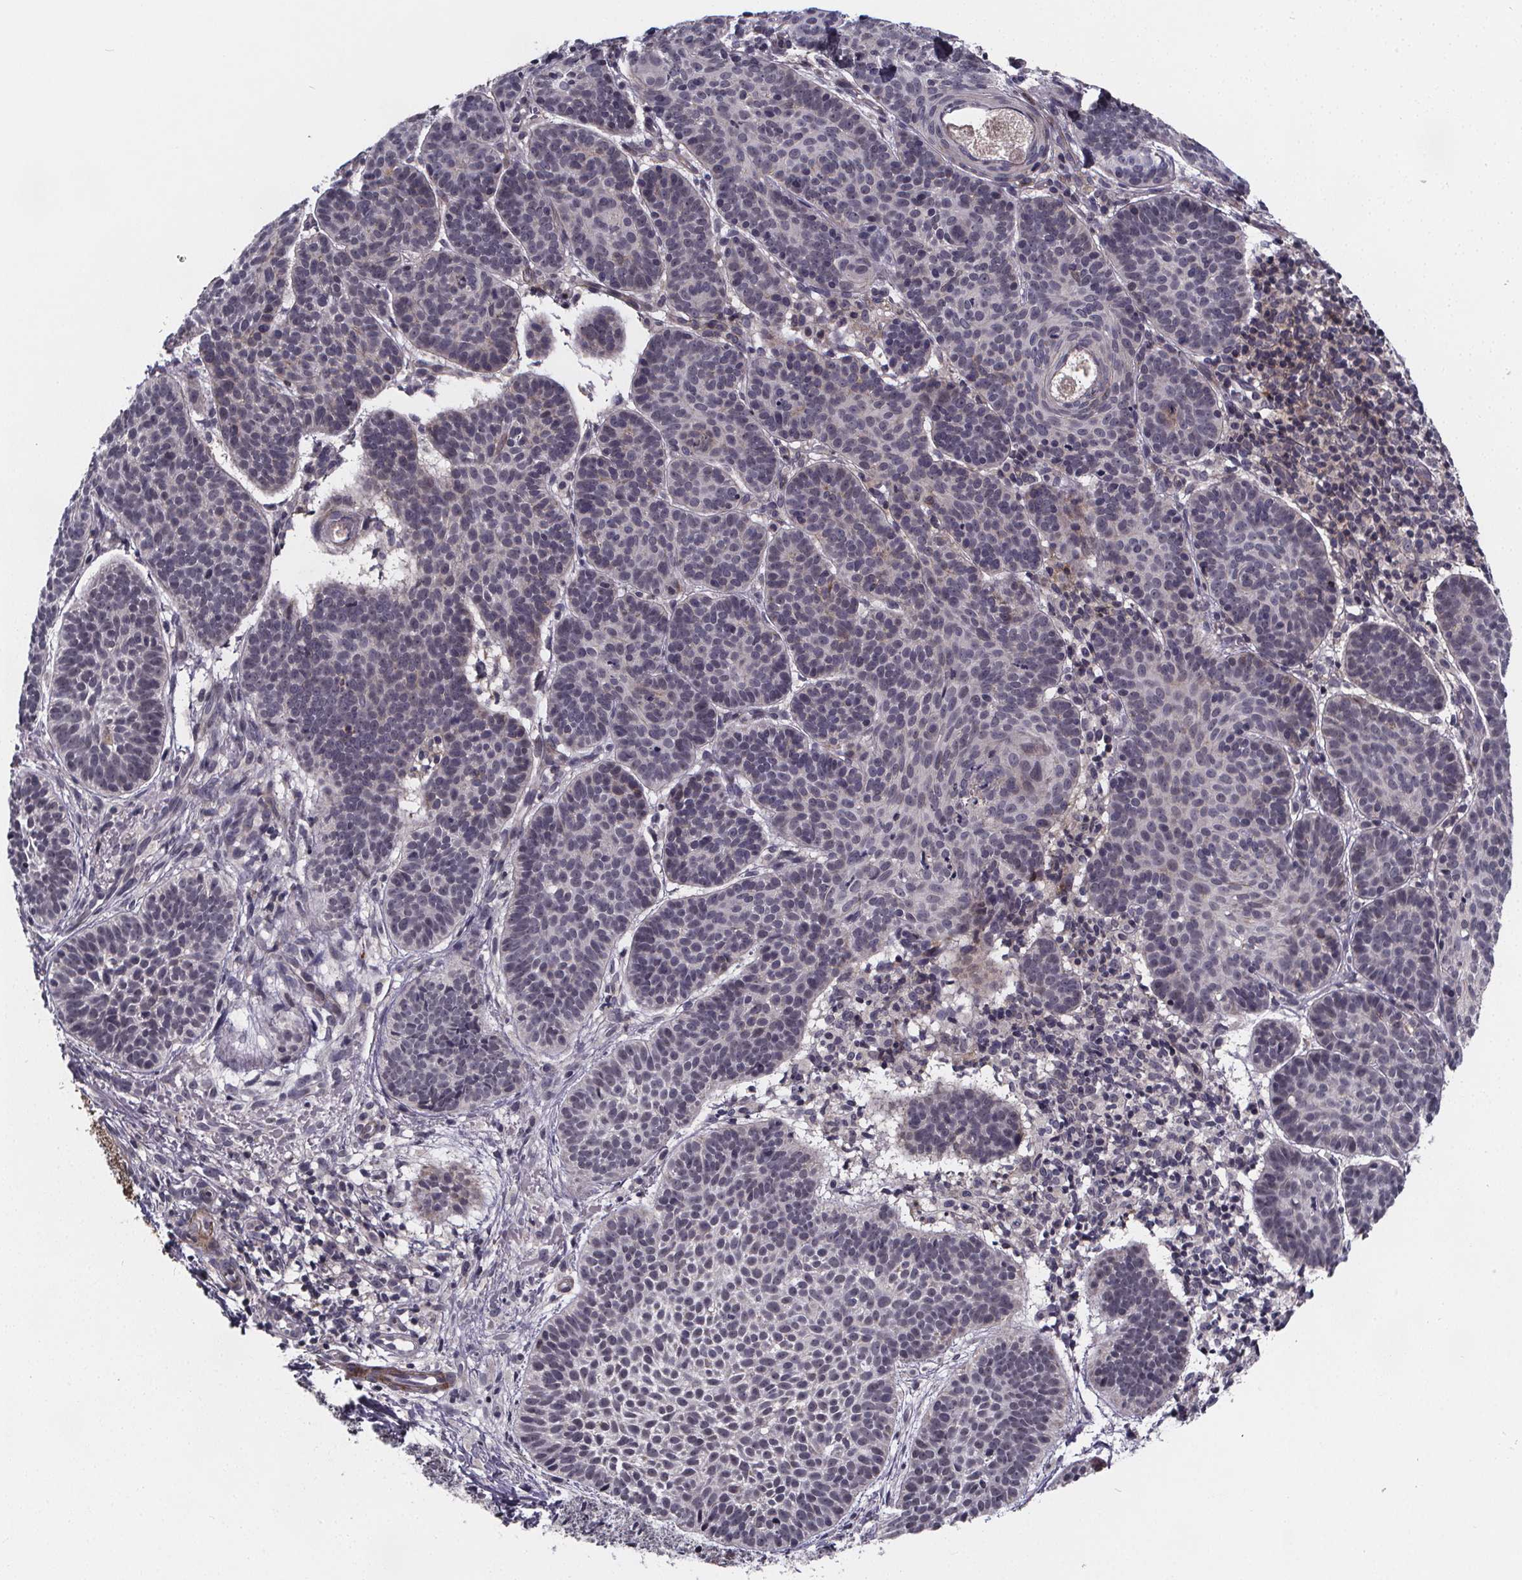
{"staining": {"intensity": "negative", "quantity": "none", "location": "none"}, "tissue": "skin cancer", "cell_type": "Tumor cells", "image_type": "cancer", "snomed": [{"axis": "morphology", "description": "Basal cell carcinoma"}, {"axis": "topography", "description": "Skin"}], "caption": "Skin cancer stained for a protein using immunohistochemistry (IHC) exhibits no expression tumor cells.", "gene": "FBXW2", "patient": {"sex": "male", "age": 72}}